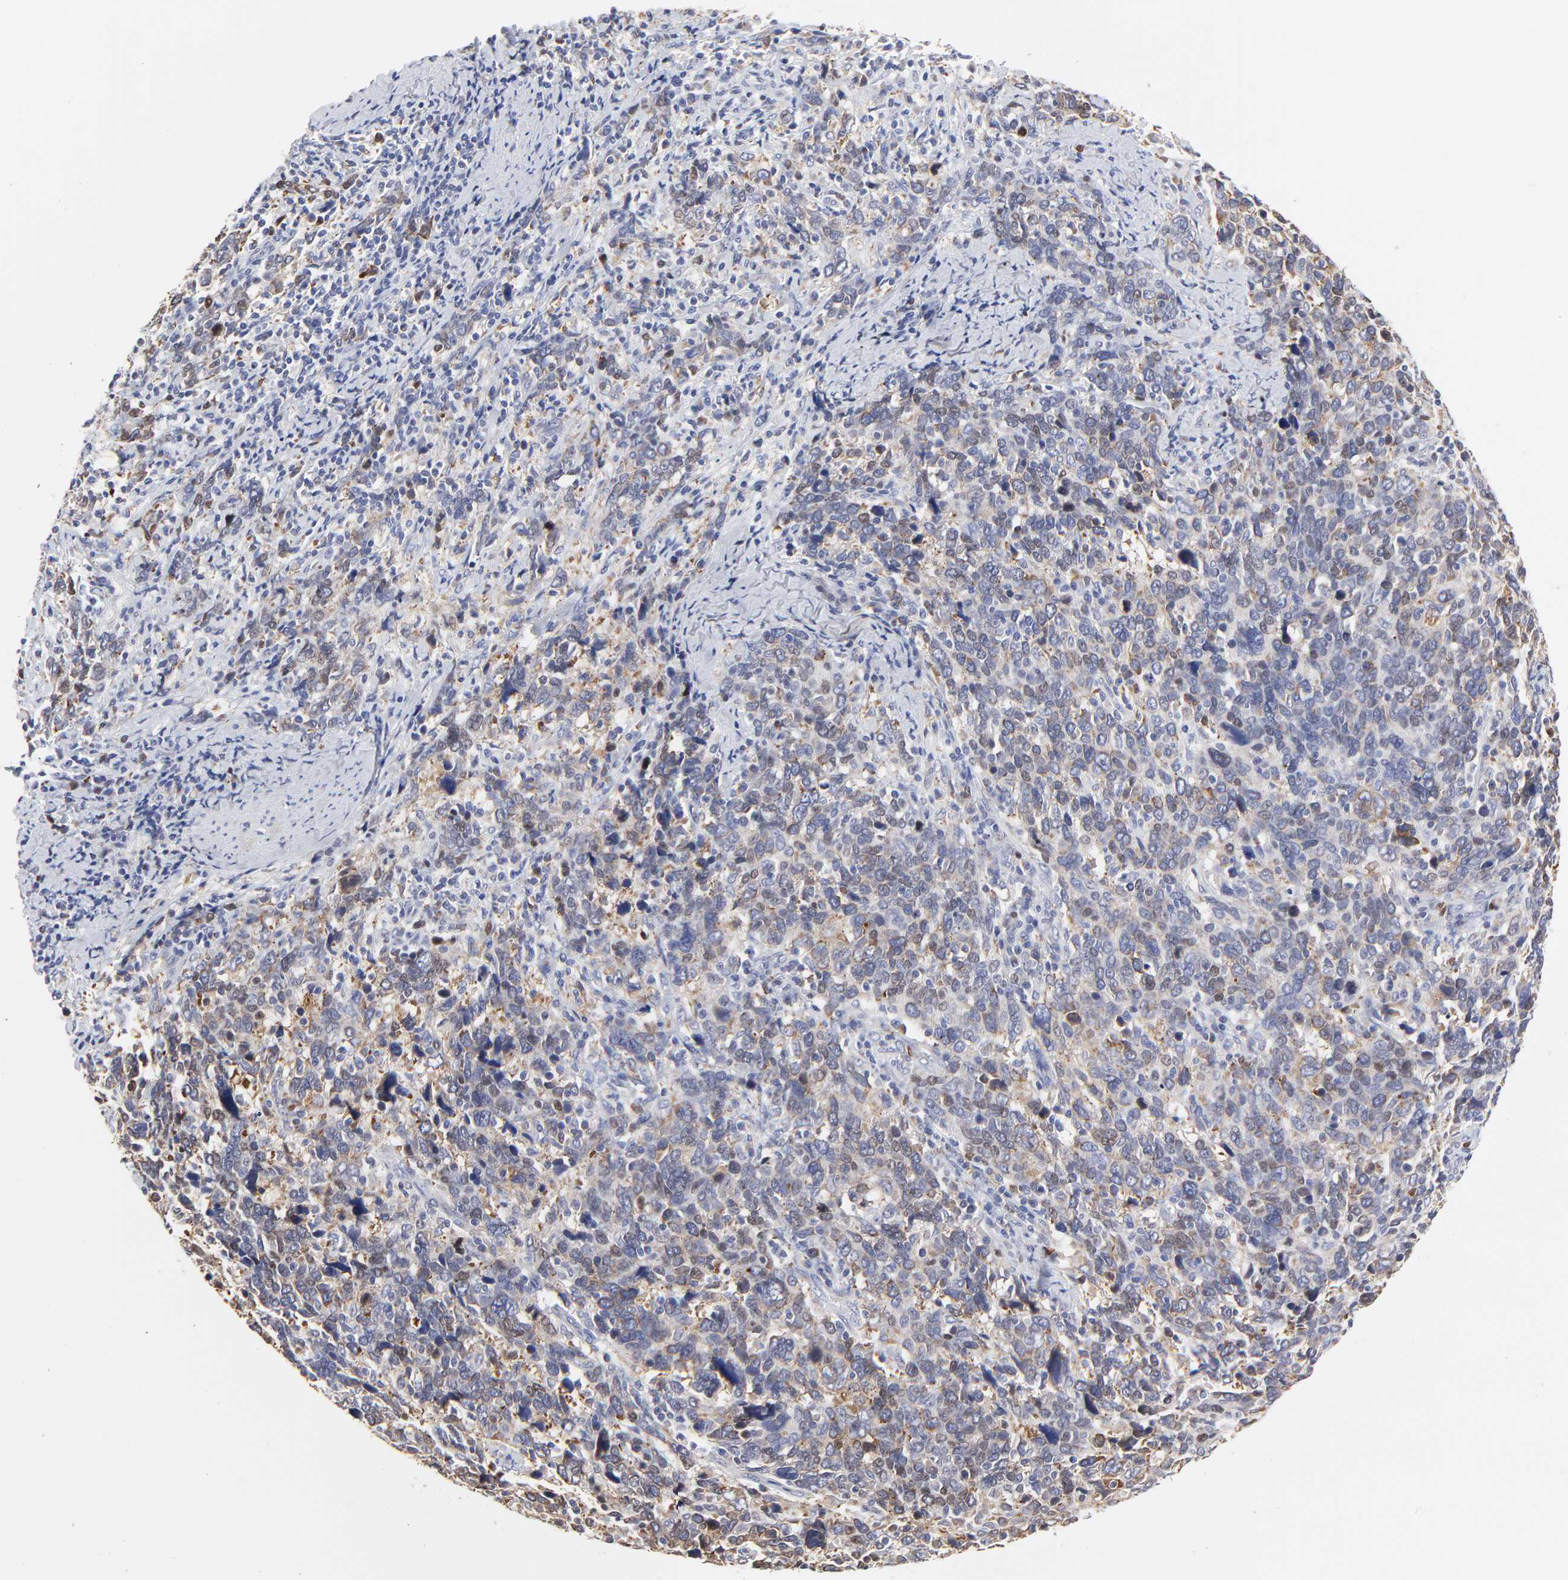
{"staining": {"intensity": "weak", "quantity": "<25%", "location": "cytoplasmic/membranous"}, "tissue": "cervical cancer", "cell_type": "Tumor cells", "image_type": "cancer", "snomed": [{"axis": "morphology", "description": "Squamous cell carcinoma, NOS"}, {"axis": "topography", "description": "Cervix"}], "caption": "An image of human squamous cell carcinoma (cervical) is negative for staining in tumor cells. The staining was performed using DAB to visualize the protein expression in brown, while the nuclei were stained in blue with hematoxylin (Magnification: 20x).", "gene": "NCAPH", "patient": {"sex": "female", "age": 41}}